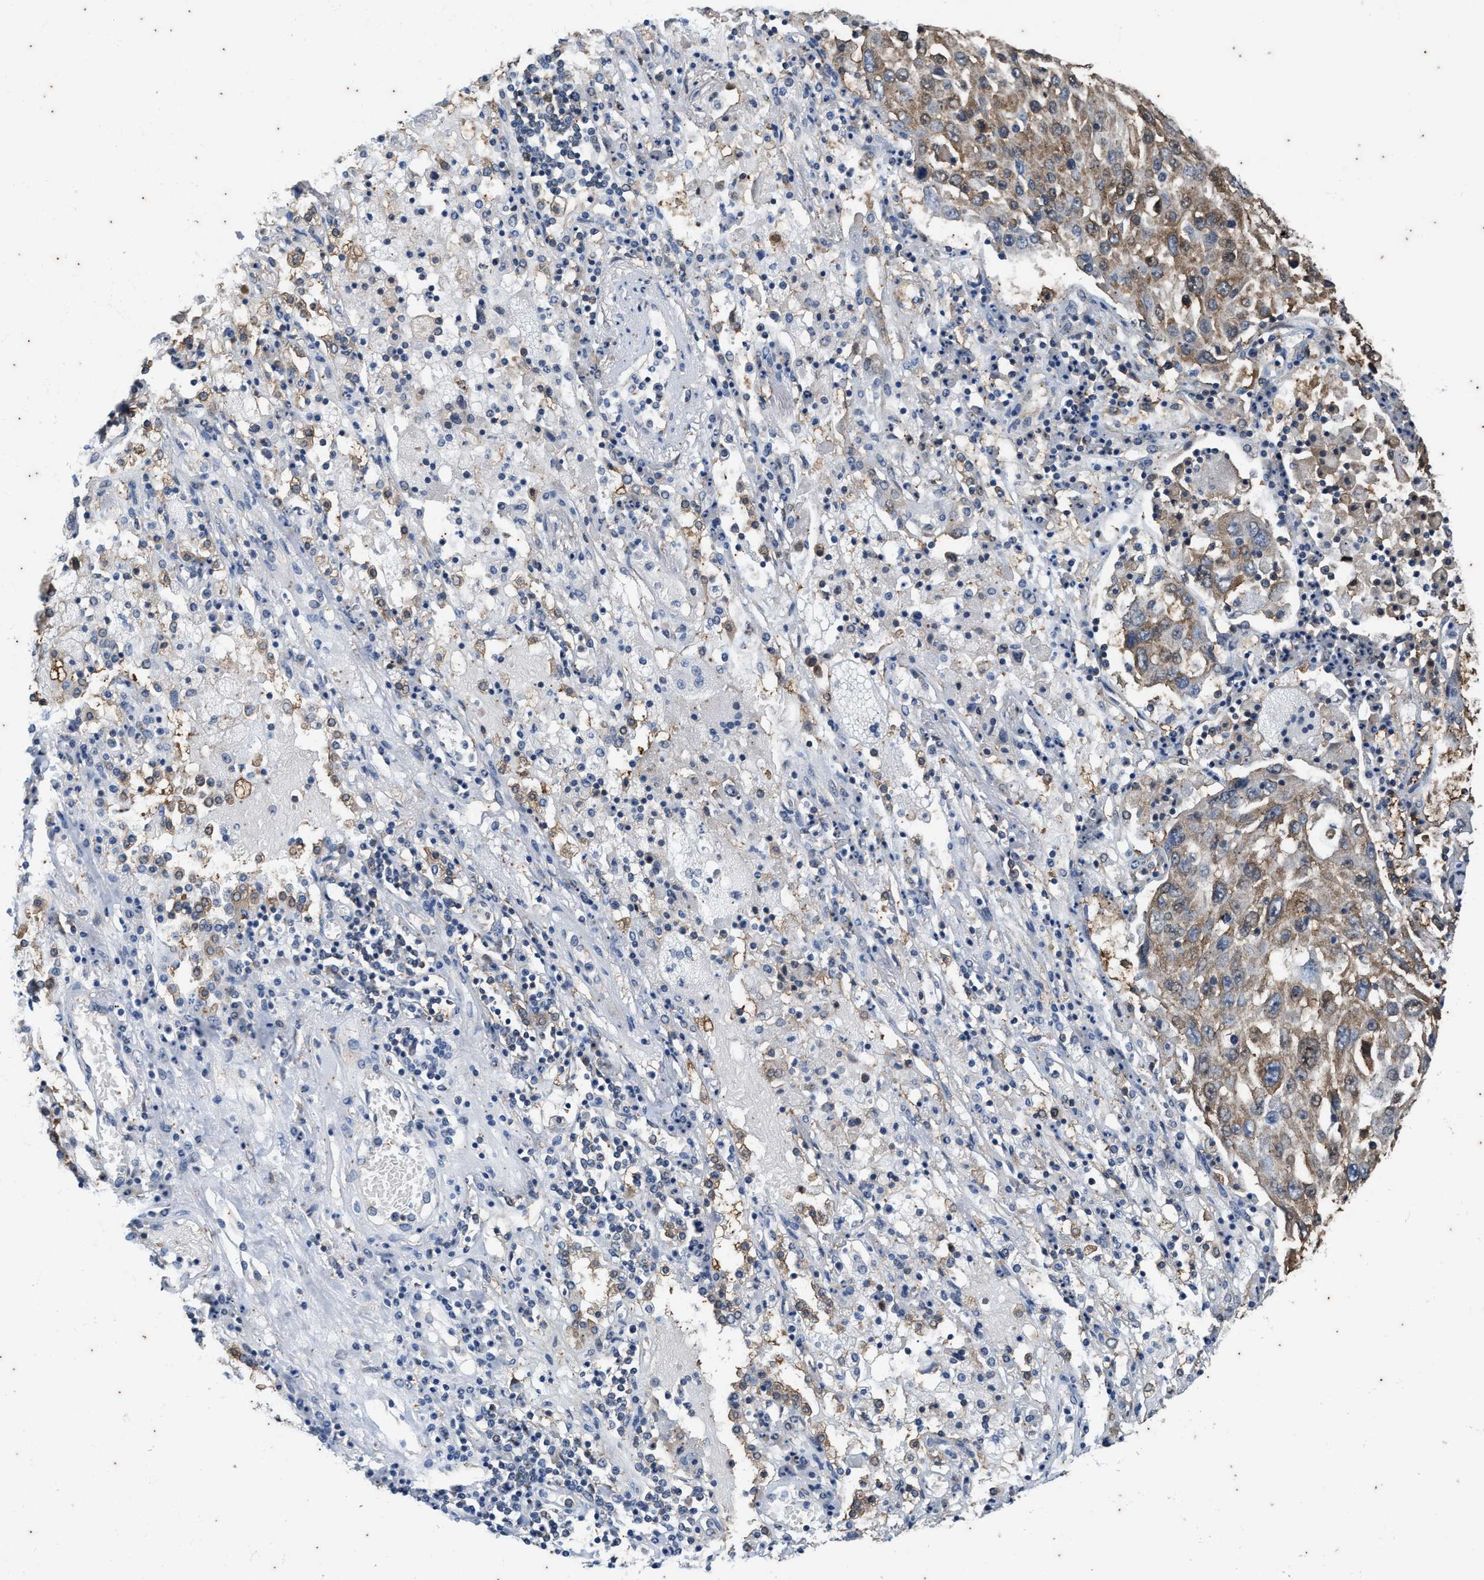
{"staining": {"intensity": "moderate", "quantity": ">75%", "location": "cytoplasmic/membranous"}, "tissue": "lung cancer", "cell_type": "Tumor cells", "image_type": "cancer", "snomed": [{"axis": "morphology", "description": "Squamous cell carcinoma, NOS"}, {"axis": "topography", "description": "Lung"}], "caption": "Approximately >75% of tumor cells in human lung cancer (squamous cell carcinoma) display moderate cytoplasmic/membranous protein positivity as visualized by brown immunohistochemical staining.", "gene": "COX19", "patient": {"sex": "male", "age": 65}}